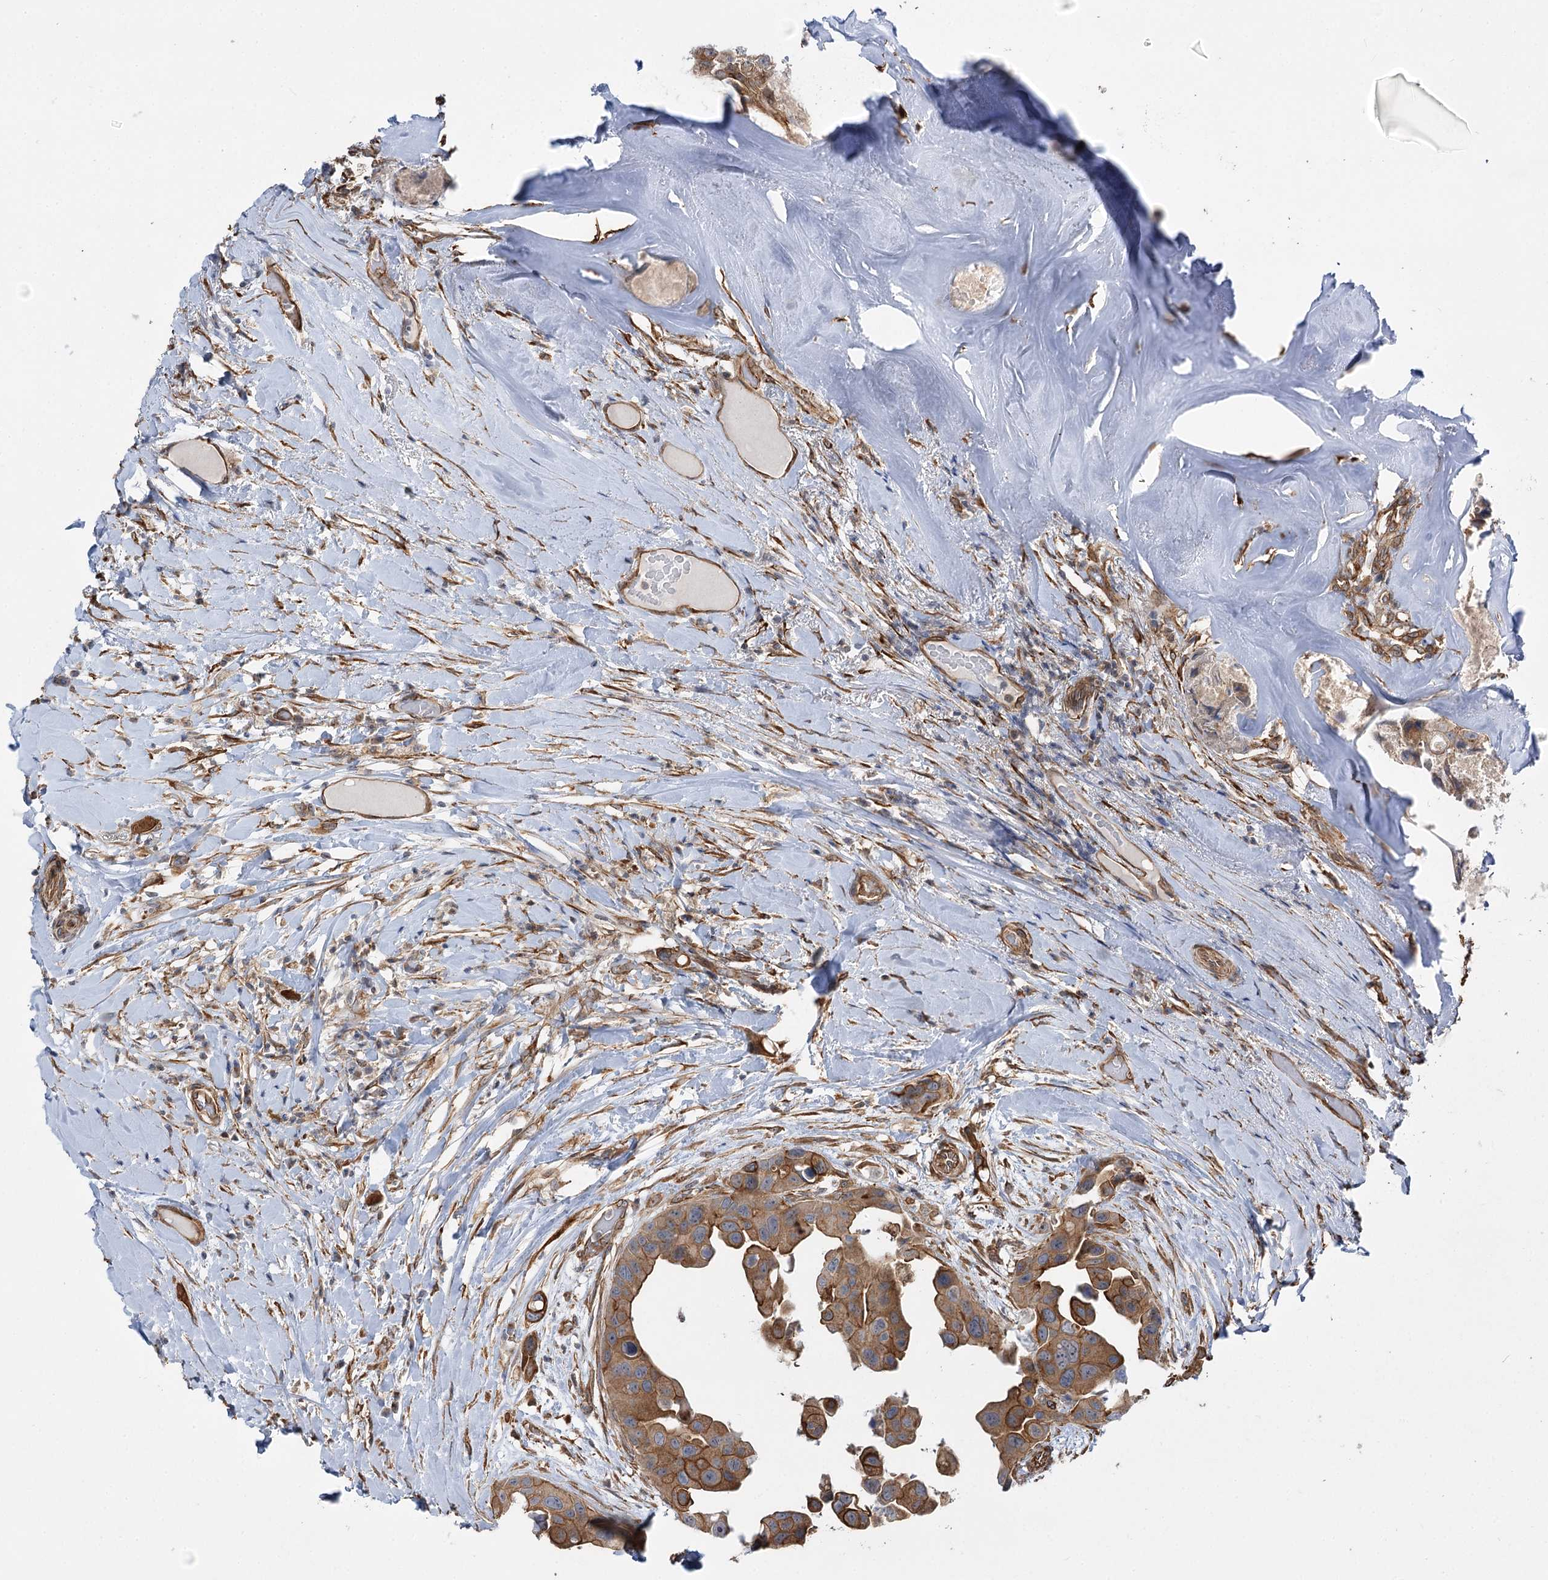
{"staining": {"intensity": "moderate", "quantity": ">75%", "location": "cytoplasmic/membranous"}, "tissue": "head and neck cancer", "cell_type": "Tumor cells", "image_type": "cancer", "snomed": [{"axis": "morphology", "description": "Adenocarcinoma, NOS"}, {"axis": "morphology", "description": "Adenocarcinoma, metastatic, NOS"}, {"axis": "topography", "description": "Head-Neck"}], "caption": "IHC photomicrograph of human head and neck cancer (metastatic adenocarcinoma) stained for a protein (brown), which exhibits medium levels of moderate cytoplasmic/membranous staining in about >75% of tumor cells.", "gene": "SH3BP5L", "patient": {"sex": "male", "age": 75}}